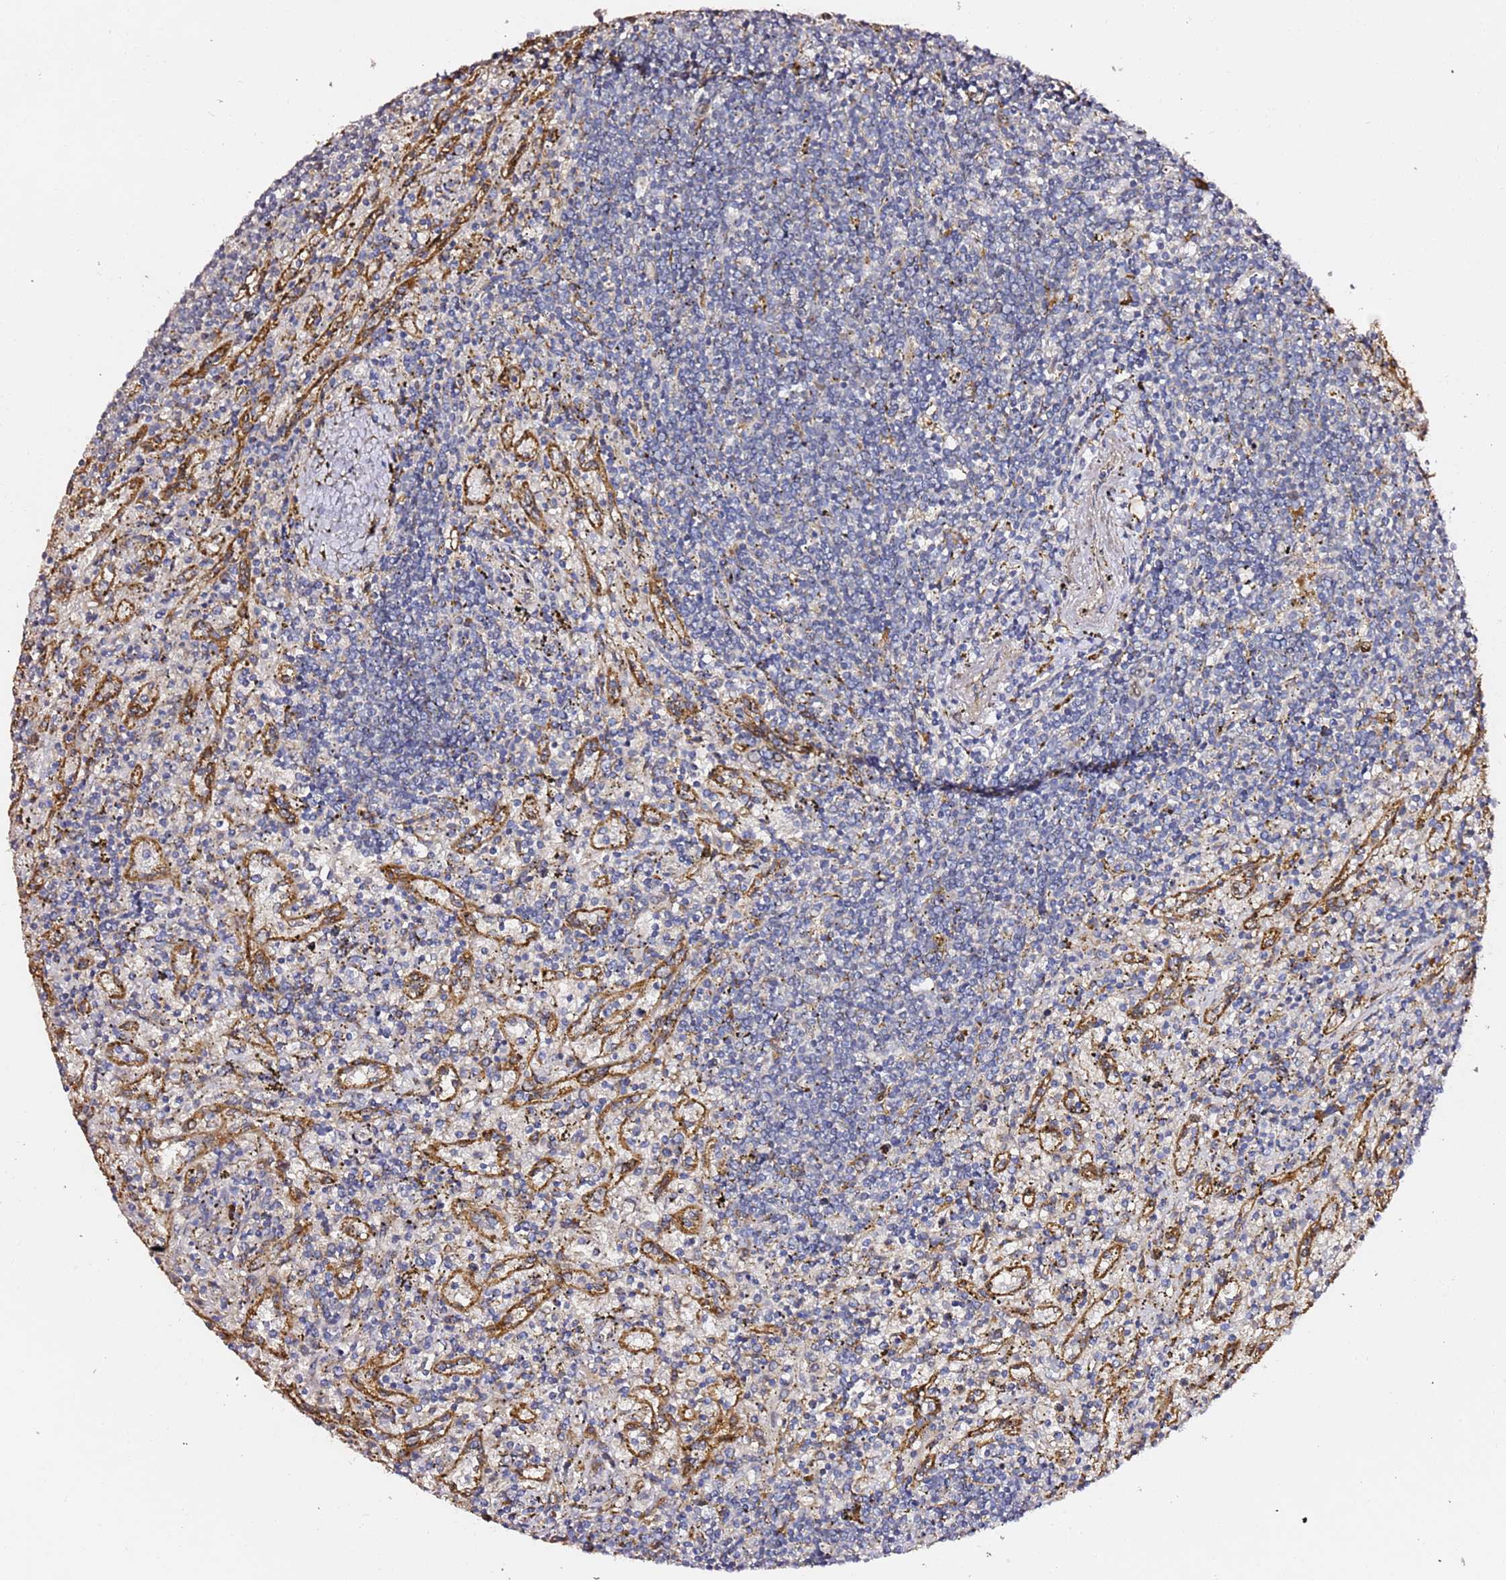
{"staining": {"intensity": "negative", "quantity": "none", "location": "none"}, "tissue": "lymphoma", "cell_type": "Tumor cells", "image_type": "cancer", "snomed": [{"axis": "morphology", "description": "Malignant lymphoma, non-Hodgkin's type, Low grade"}, {"axis": "topography", "description": "Spleen"}], "caption": "Photomicrograph shows no protein staining in tumor cells of lymphoma tissue. The staining was performed using DAB (3,3'-diaminobenzidine) to visualize the protein expression in brown, while the nuclei were stained in blue with hematoxylin (Magnification: 20x).", "gene": "HSD17B7", "patient": {"sex": "male", "age": 76}}